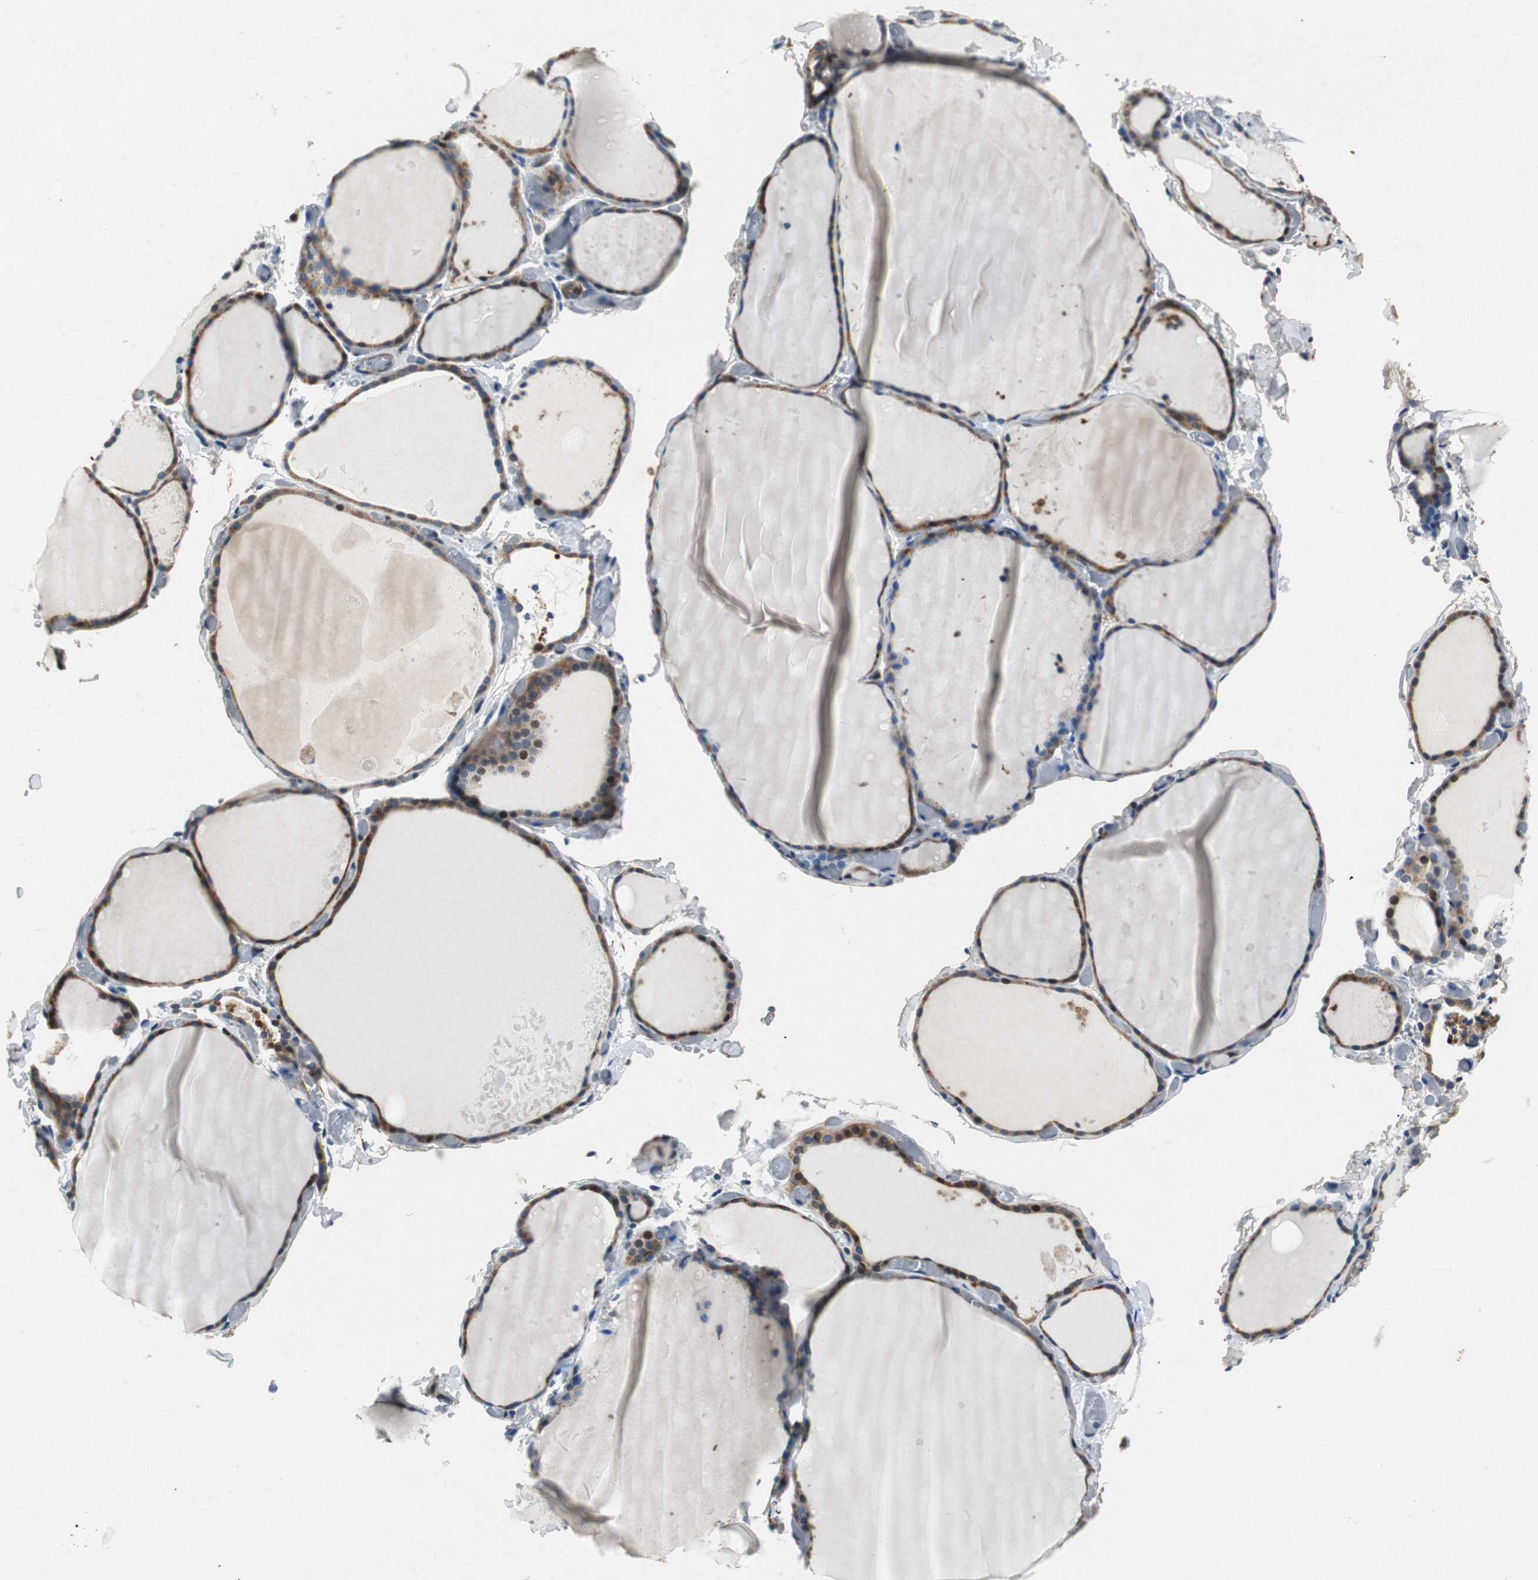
{"staining": {"intensity": "strong", "quantity": ">75%", "location": "cytoplasmic/membranous"}, "tissue": "thyroid gland", "cell_type": "Glandular cells", "image_type": "normal", "snomed": [{"axis": "morphology", "description": "Normal tissue, NOS"}, {"axis": "topography", "description": "Thyroid gland"}], "caption": "A micrograph of thyroid gland stained for a protein demonstrates strong cytoplasmic/membranous brown staining in glandular cells.", "gene": "RPL35", "patient": {"sex": "female", "age": 22}}